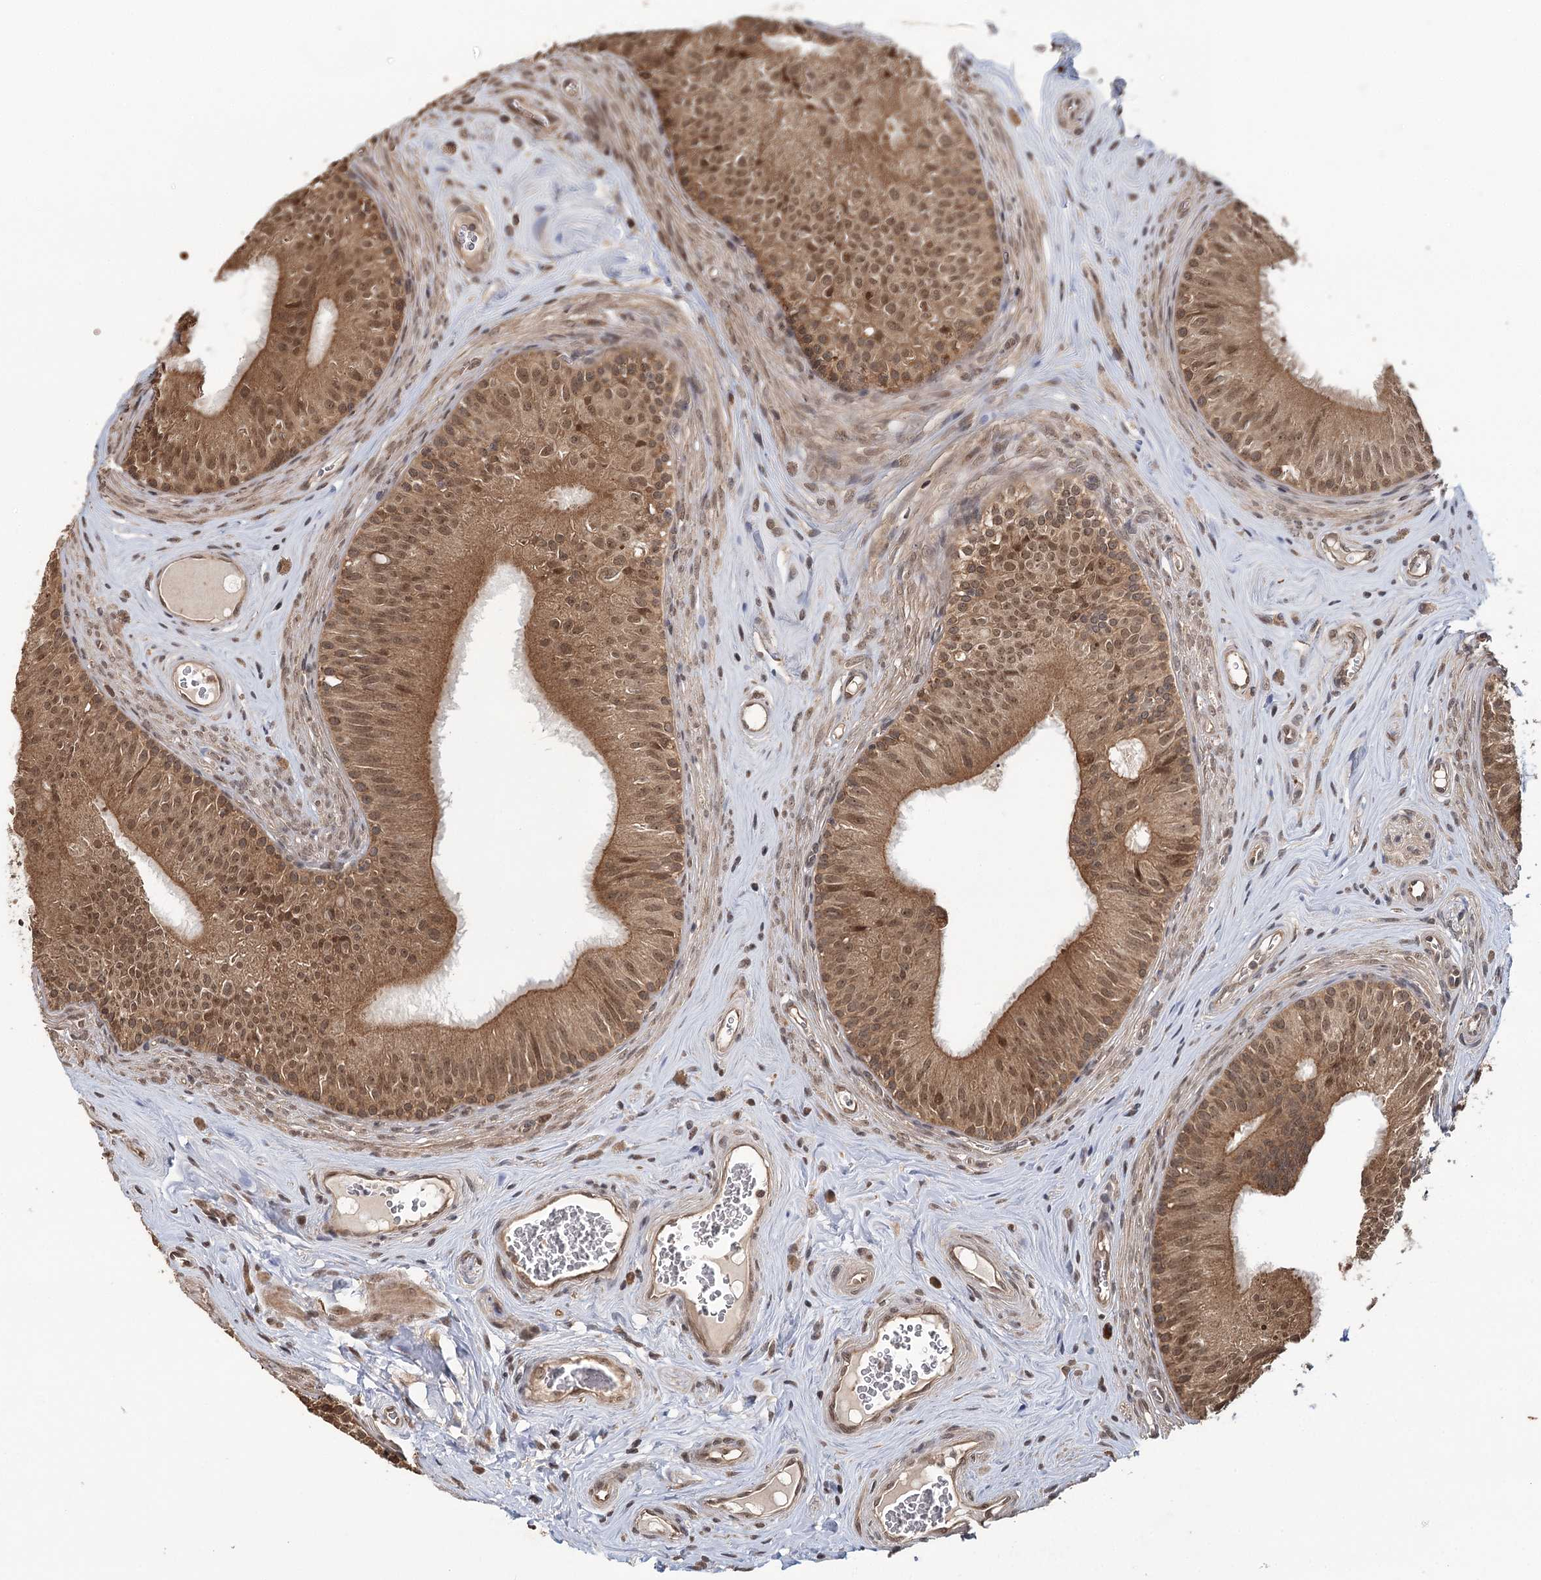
{"staining": {"intensity": "moderate", "quantity": ">75%", "location": "cytoplasmic/membranous,nuclear"}, "tissue": "epididymis", "cell_type": "Glandular cells", "image_type": "normal", "snomed": [{"axis": "morphology", "description": "Normal tissue, NOS"}, {"axis": "topography", "description": "Epididymis"}], "caption": "Epididymis stained with DAB immunohistochemistry displays medium levels of moderate cytoplasmic/membranous,nuclear expression in about >75% of glandular cells. Ihc stains the protein of interest in brown and the nuclei are stained blue.", "gene": "N6AMT1", "patient": {"sex": "male", "age": 46}}